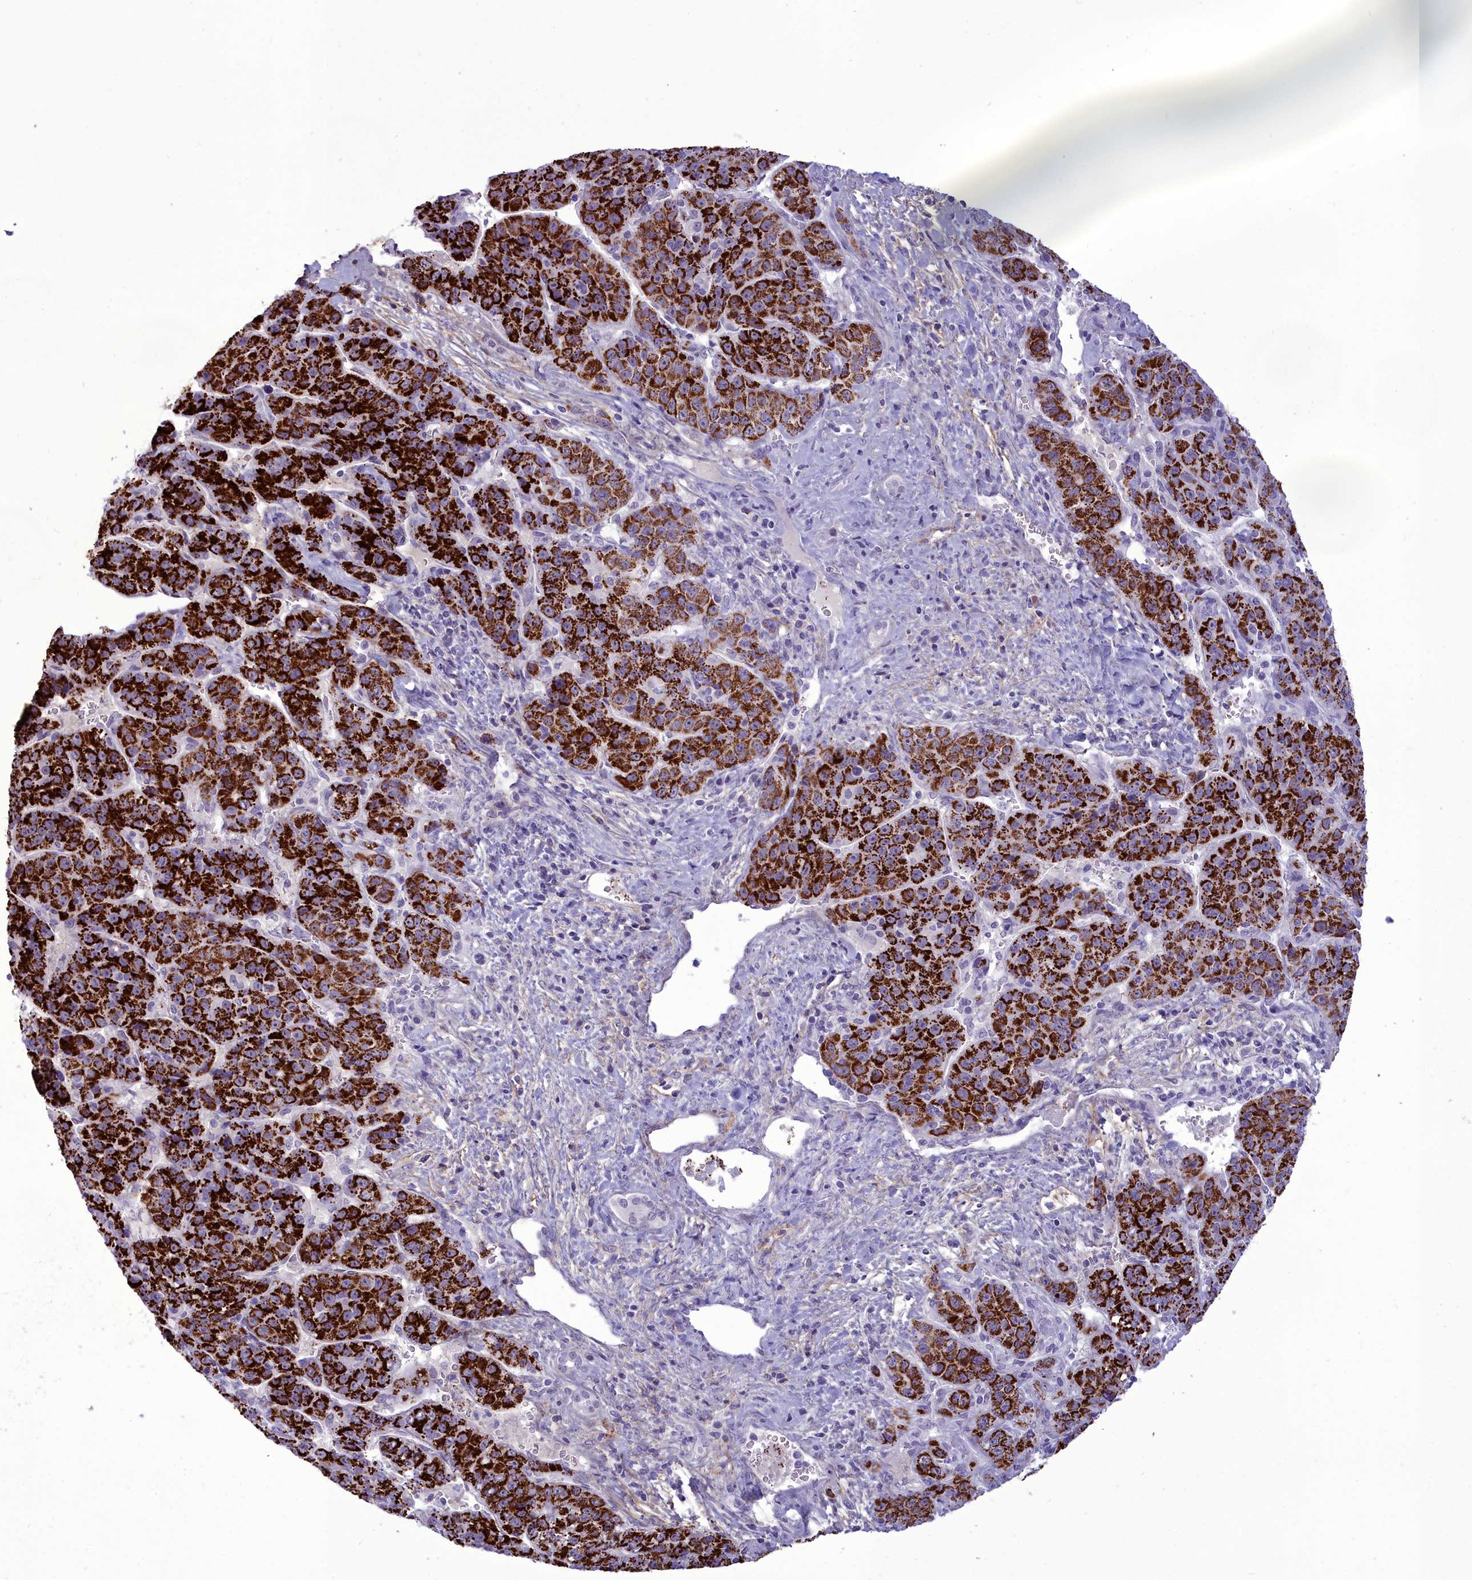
{"staining": {"intensity": "strong", "quantity": ">75%", "location": "cytoplasmic/membranous"}, "tissue": "liver cancer", "cell_type": "Tumor cells", "image_type": "cancer", "snomed": [{"axis": "morphology", "description": "Carcinoma, Hepatocellular, NOS"}, {"axis": "topography", "description": "Liver"}], "caption": "Liver hepatocellular carcinoma stained for a protein shows strong cytoplasmic/membranous positivity in tumor cells. The staining is performed using DAB (3,3'-diaminobenzidine) brown chromogen to label protein expression. The nuclei are counter-stained blue using hematoxylin.", "gene": "OSTN", "patient": {"sex": "female", "age": 53}}